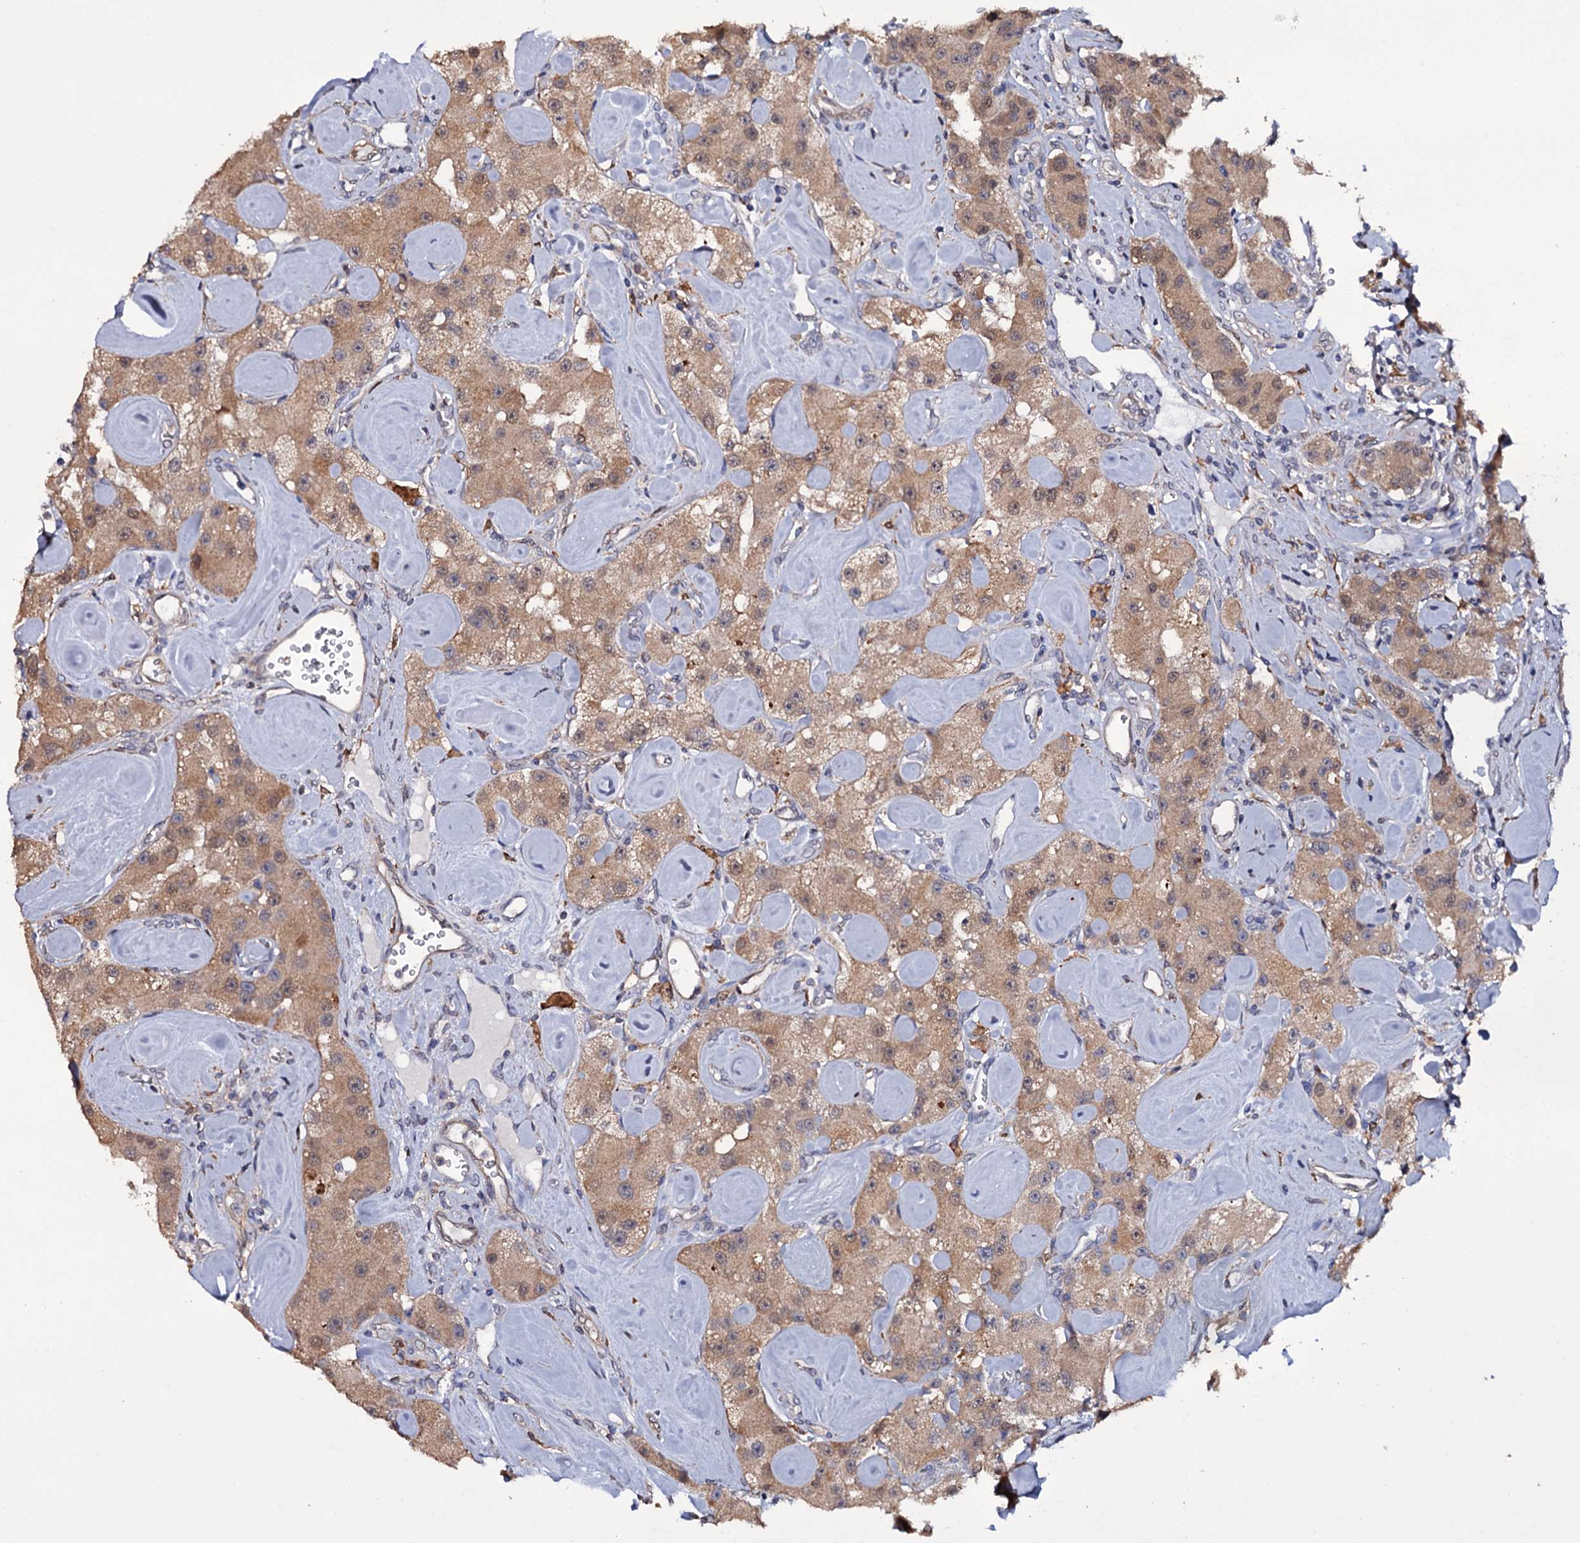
{"staining": {"intensity": "moderate", "quantity": ">75%", "location": "cytoplasmic/membranous"}, "tissue": "carcinoid", "cell_type": "Tumor cells", "image_type": "cancer", "snomed": [{"axis": "morphology", "description": "Carcinoid, malignant, NOS"}, {"axis": "topography", "description": "Pancreas"}], "caption": "A histopathology image of human carcinoid stained for a protein exhibits moderate cytoplasmic/membranous brown staining in tumor cells.", "gene": "CRYL1", "patient": {"sex": "male", "age": 41}}